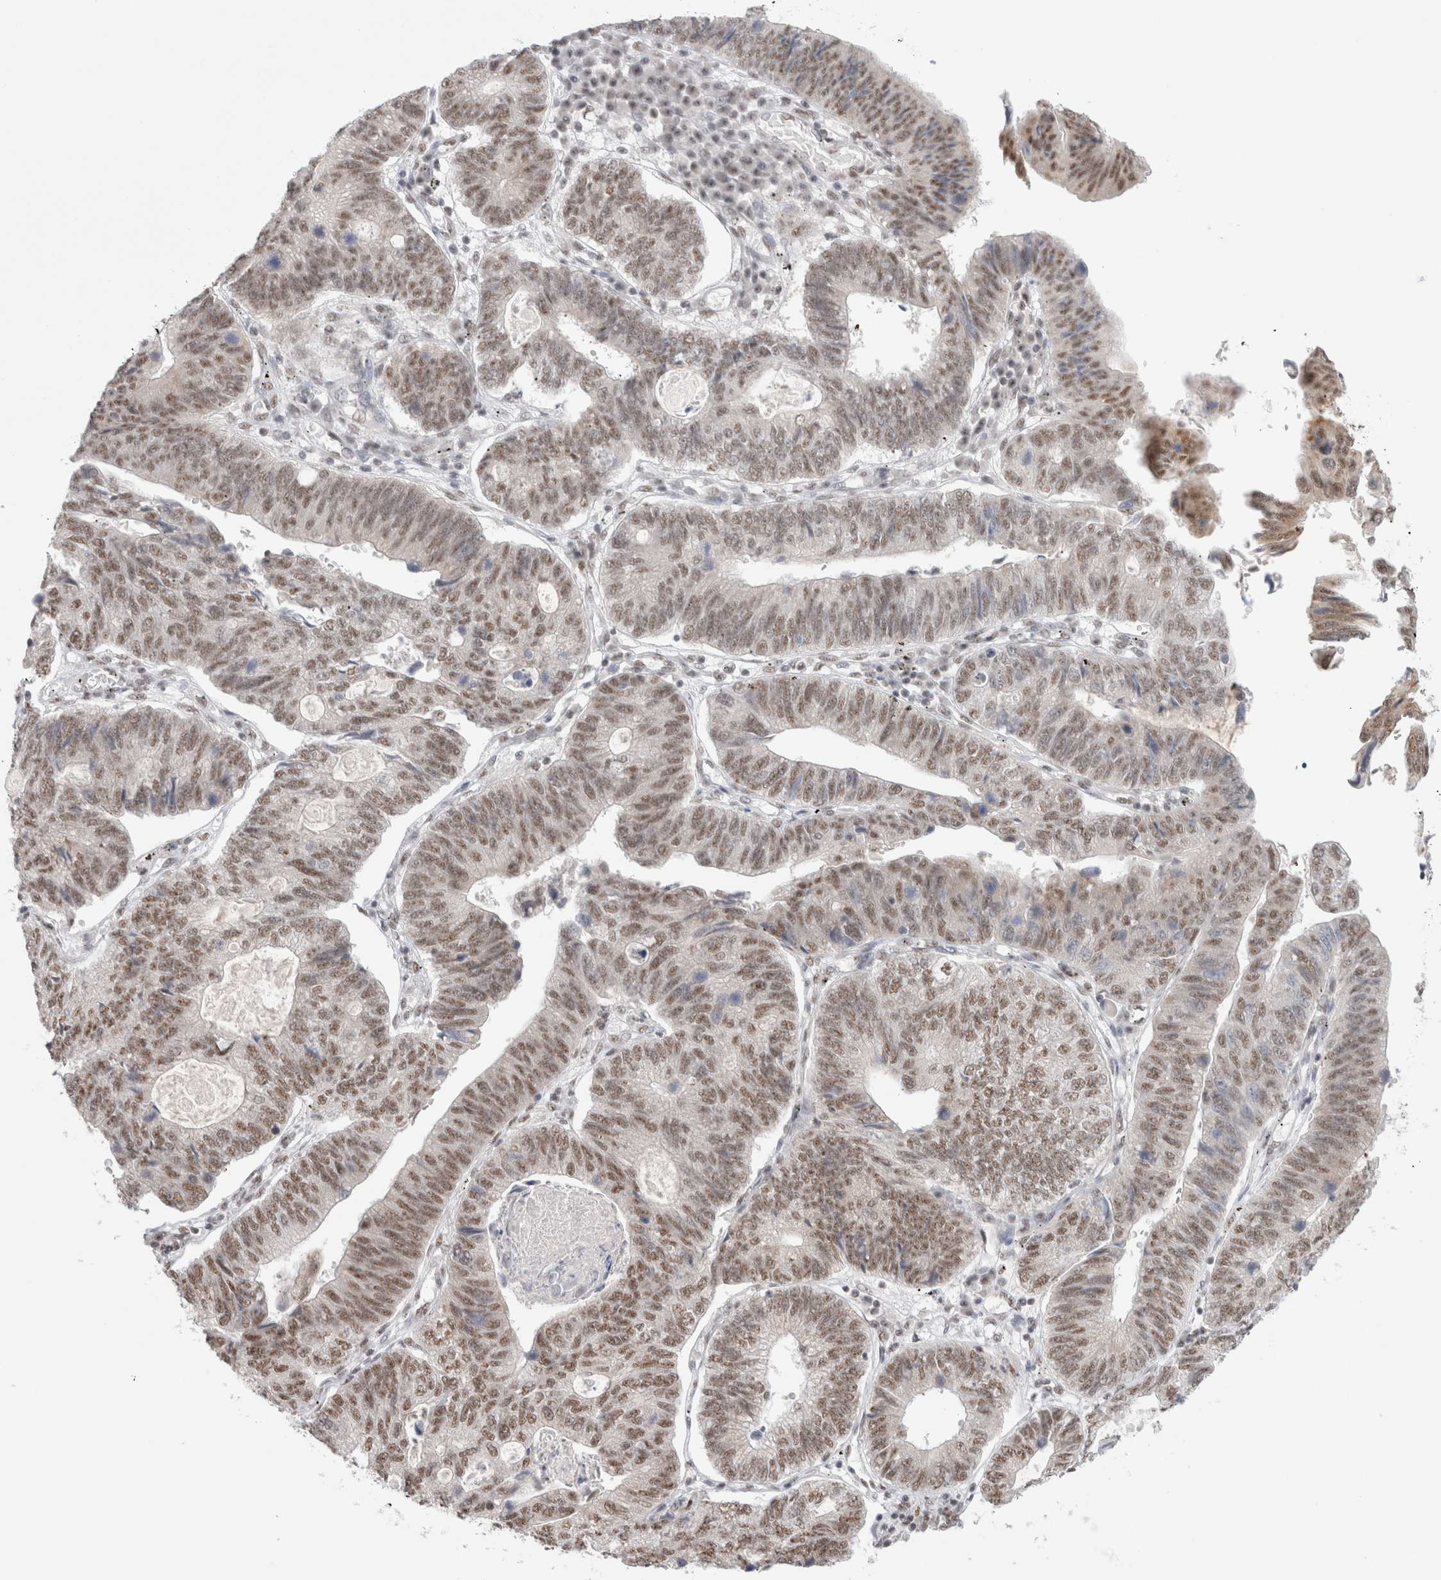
{"staining": {"intensity": "moderate", "quantity": ">75%", "location": "nuclear"}, "tissue": "stomach cancer", "cell_type": "Tumor cells", "image_type": "cancer", "snomed": [{"axis": "morphology", "description": "Adenocarcinoma, NOS"}, {"axis": "topography", "description": "Stomach"}], "caption": "Adenocarcinoma (stomach) stained with IHC reveals moderate nuclear positivity in about >75% of tumor cells.", "gene": "TRMT12", "patient": {"sex": "male", "age": 59}}